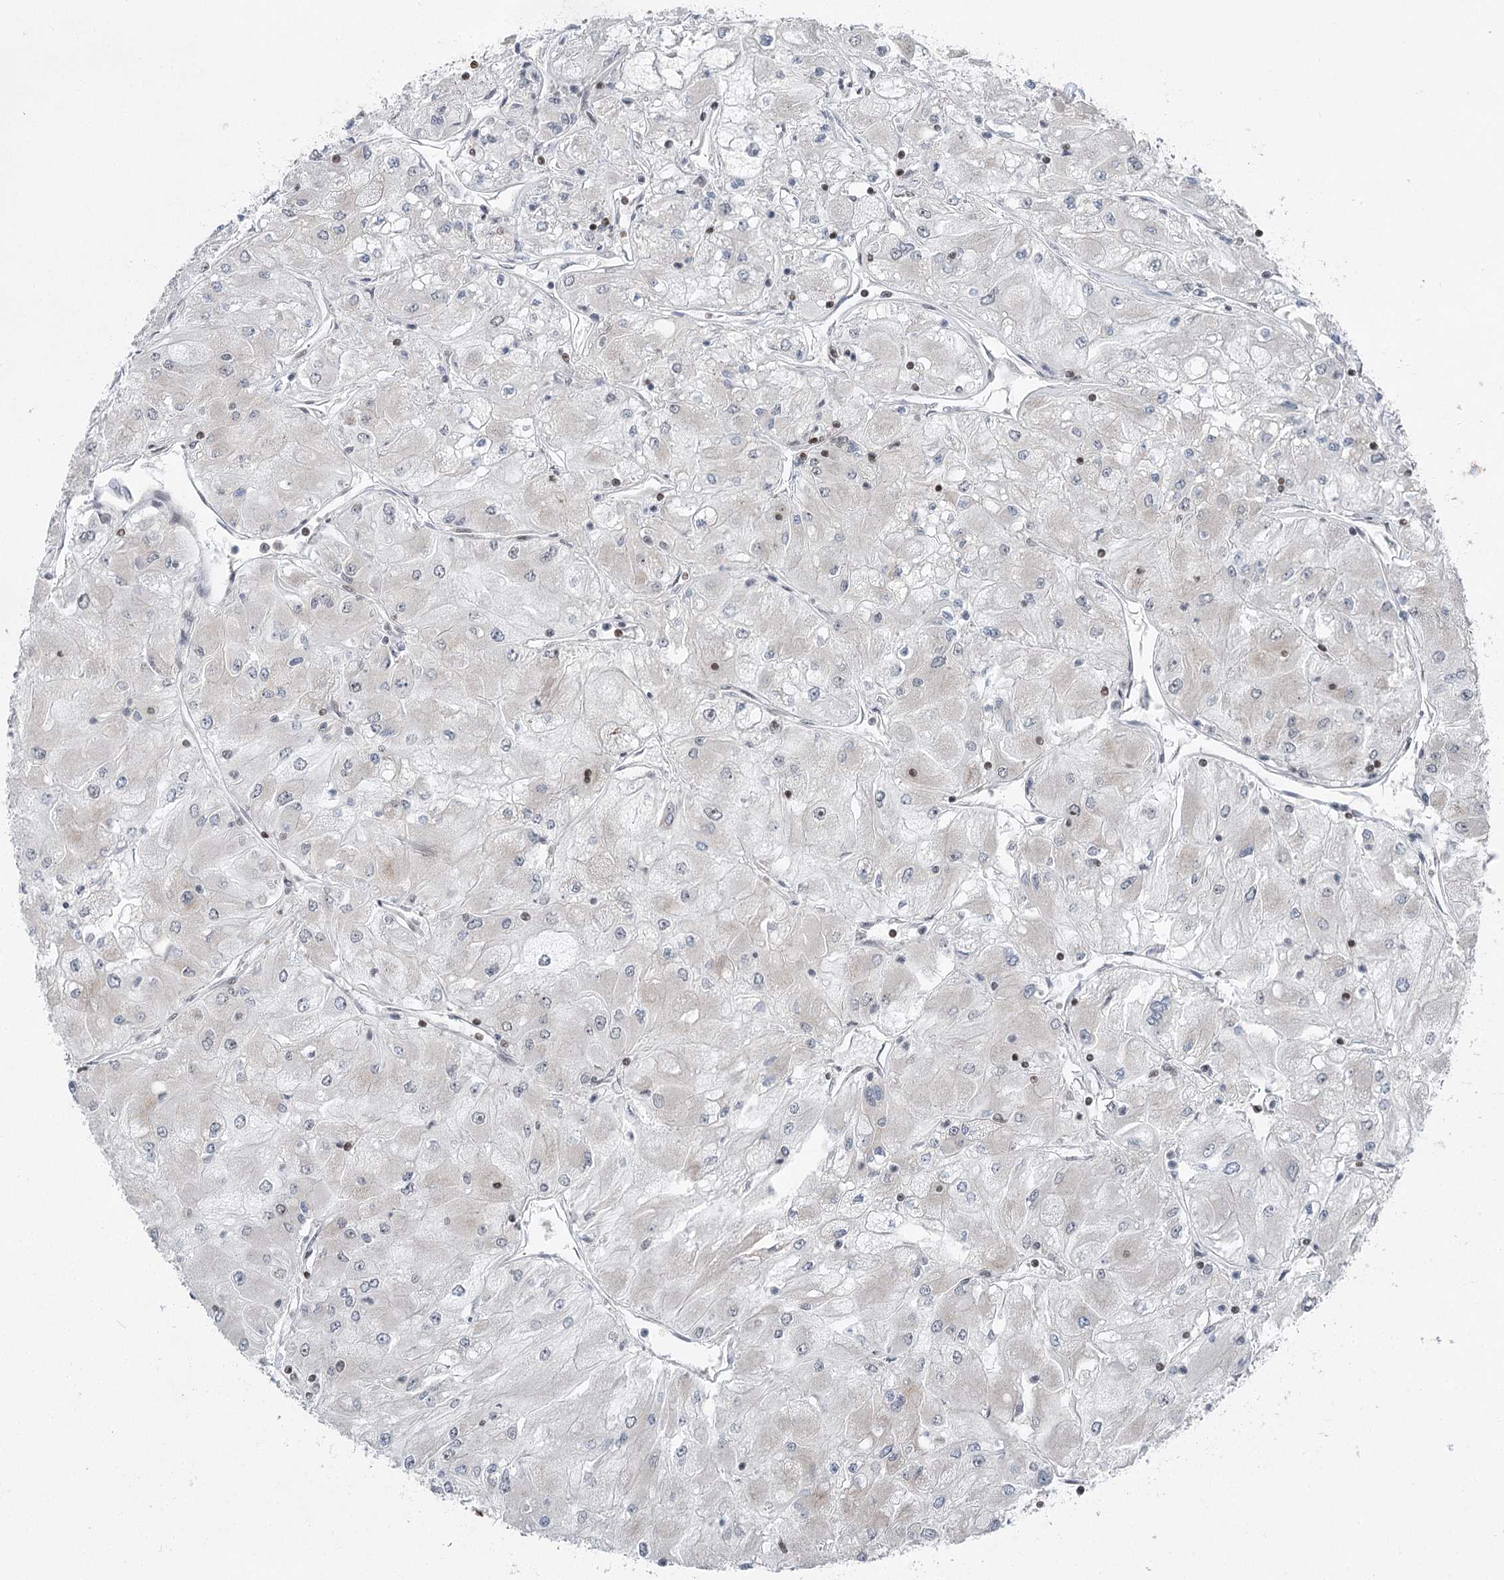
{"staining": {"intensity": "negative", "quantity": "none", "location": "none"}, "tissue": "renal cancer", "cell_type": "Tumor cells", "image_type": "cancer", "snomed": [{"axis": "morphology", "description": "Adenocarcinoma, NOS"}, {"axis": "topography", "description": "Kidney"}], "caption": "There is no significant staining in tumor cells of renal adenocarcinoma. (DAB (3,3'-diaminobenzidine) immunohistochemistry (IHC) with hematoxylin counter stain).", "gene": "CGGBP1", "patient": {"sex": "male", "age": 80}}